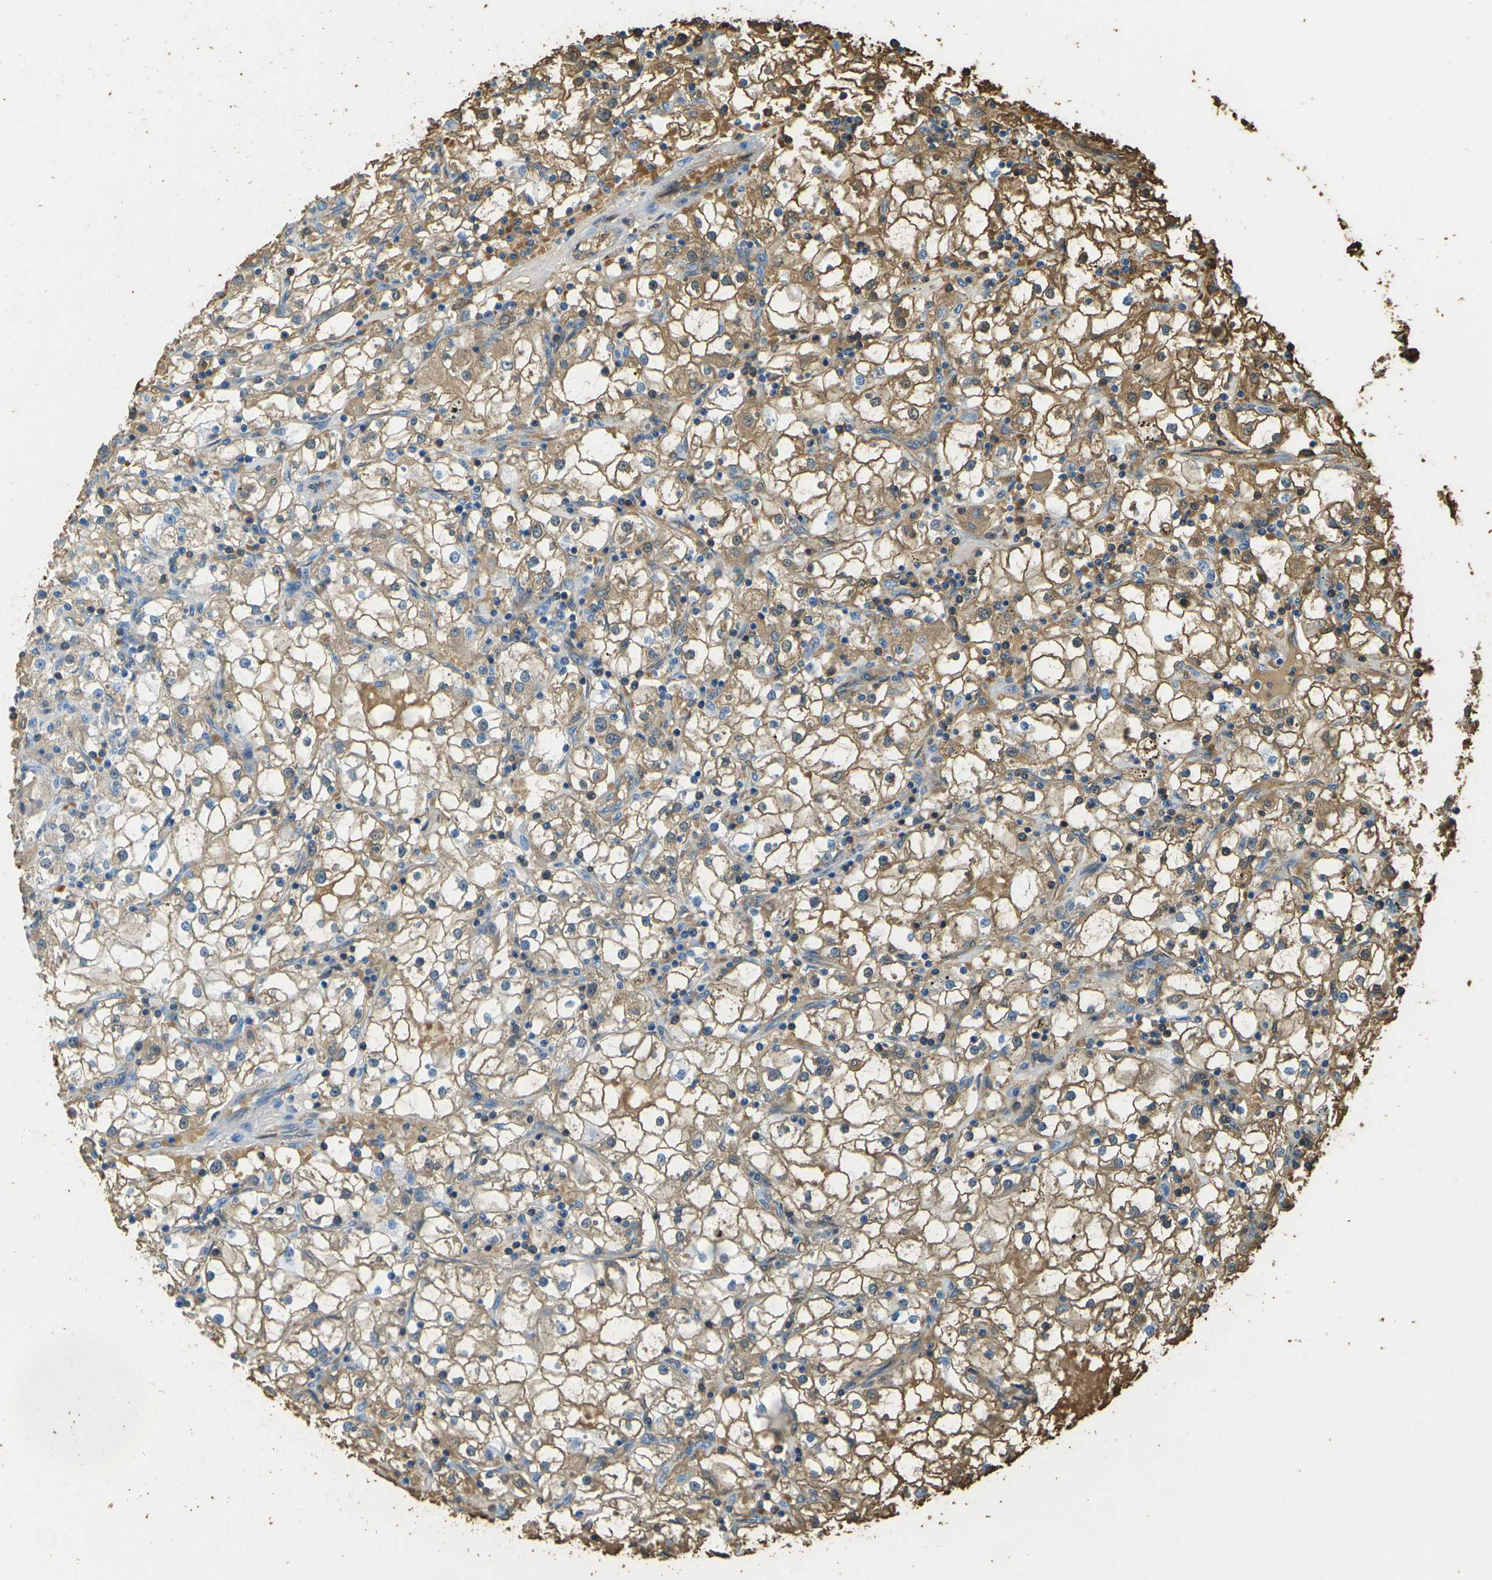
{"staining": {"intensity": "moderate", "quantity": ">75%", "location": "cytoplasmic/membranous"}, "tissue": "renal cancer", "cell_type": "Tumor cells", "image_type": "cancer", "snomed": [{"axis": "morphology", "description": "Adenocarcinoma, NOS"}, {"axis": "topography", "description": "Kidney"}], "caption": "Moderate cytoplasmic/membranous protein positivity is seen in approximately >75% of tumor cells in renal cancer.", "gene": "HBB", "patient": {"sex": "male", "age": 56}}